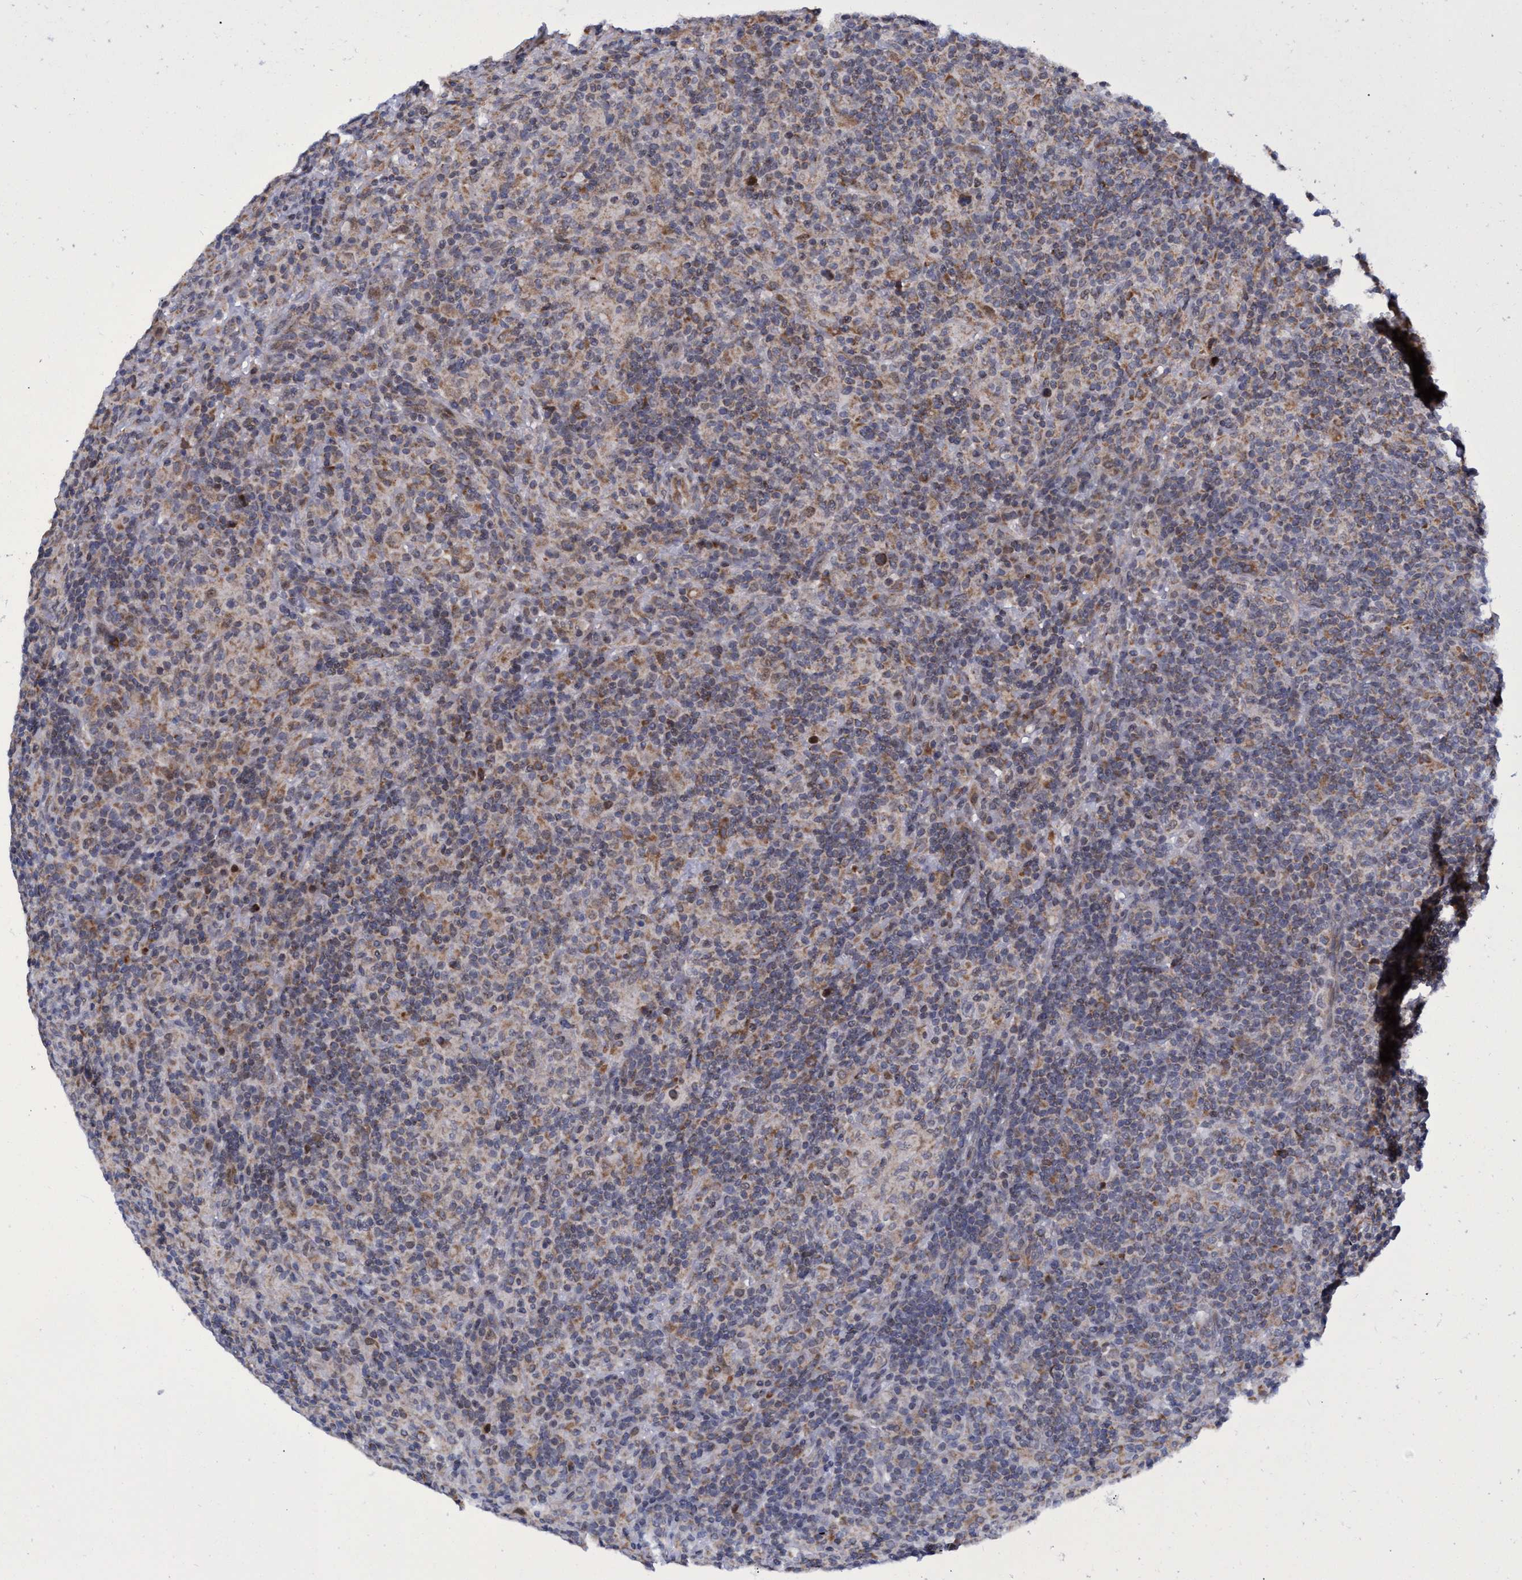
{"staining": {"intensity": "weak", "quantity": ">75%", "location": "cytoplasmic/membranous"}, "tissue": "lymphoma", "cell_type": "Tumor cells", "image_type": "cancer", "snomed": [{"axis": "morphology", "description": "Hodgkin's disease, NOS"}, {"axis": "topography", "description": "Lymph node"}], "caption": "Brown immunohistochemical staining in Hodgkin's disease demonstrates weak cytoplasmic/membranous staining in about >75% of tumor cells. The staining was performed using DAB, with brown indicating positive protein expression. Nuclei are stained blue with hematoxylin.", "gene": "NAT16", "patient": {"sex": "male", "age": 70}}